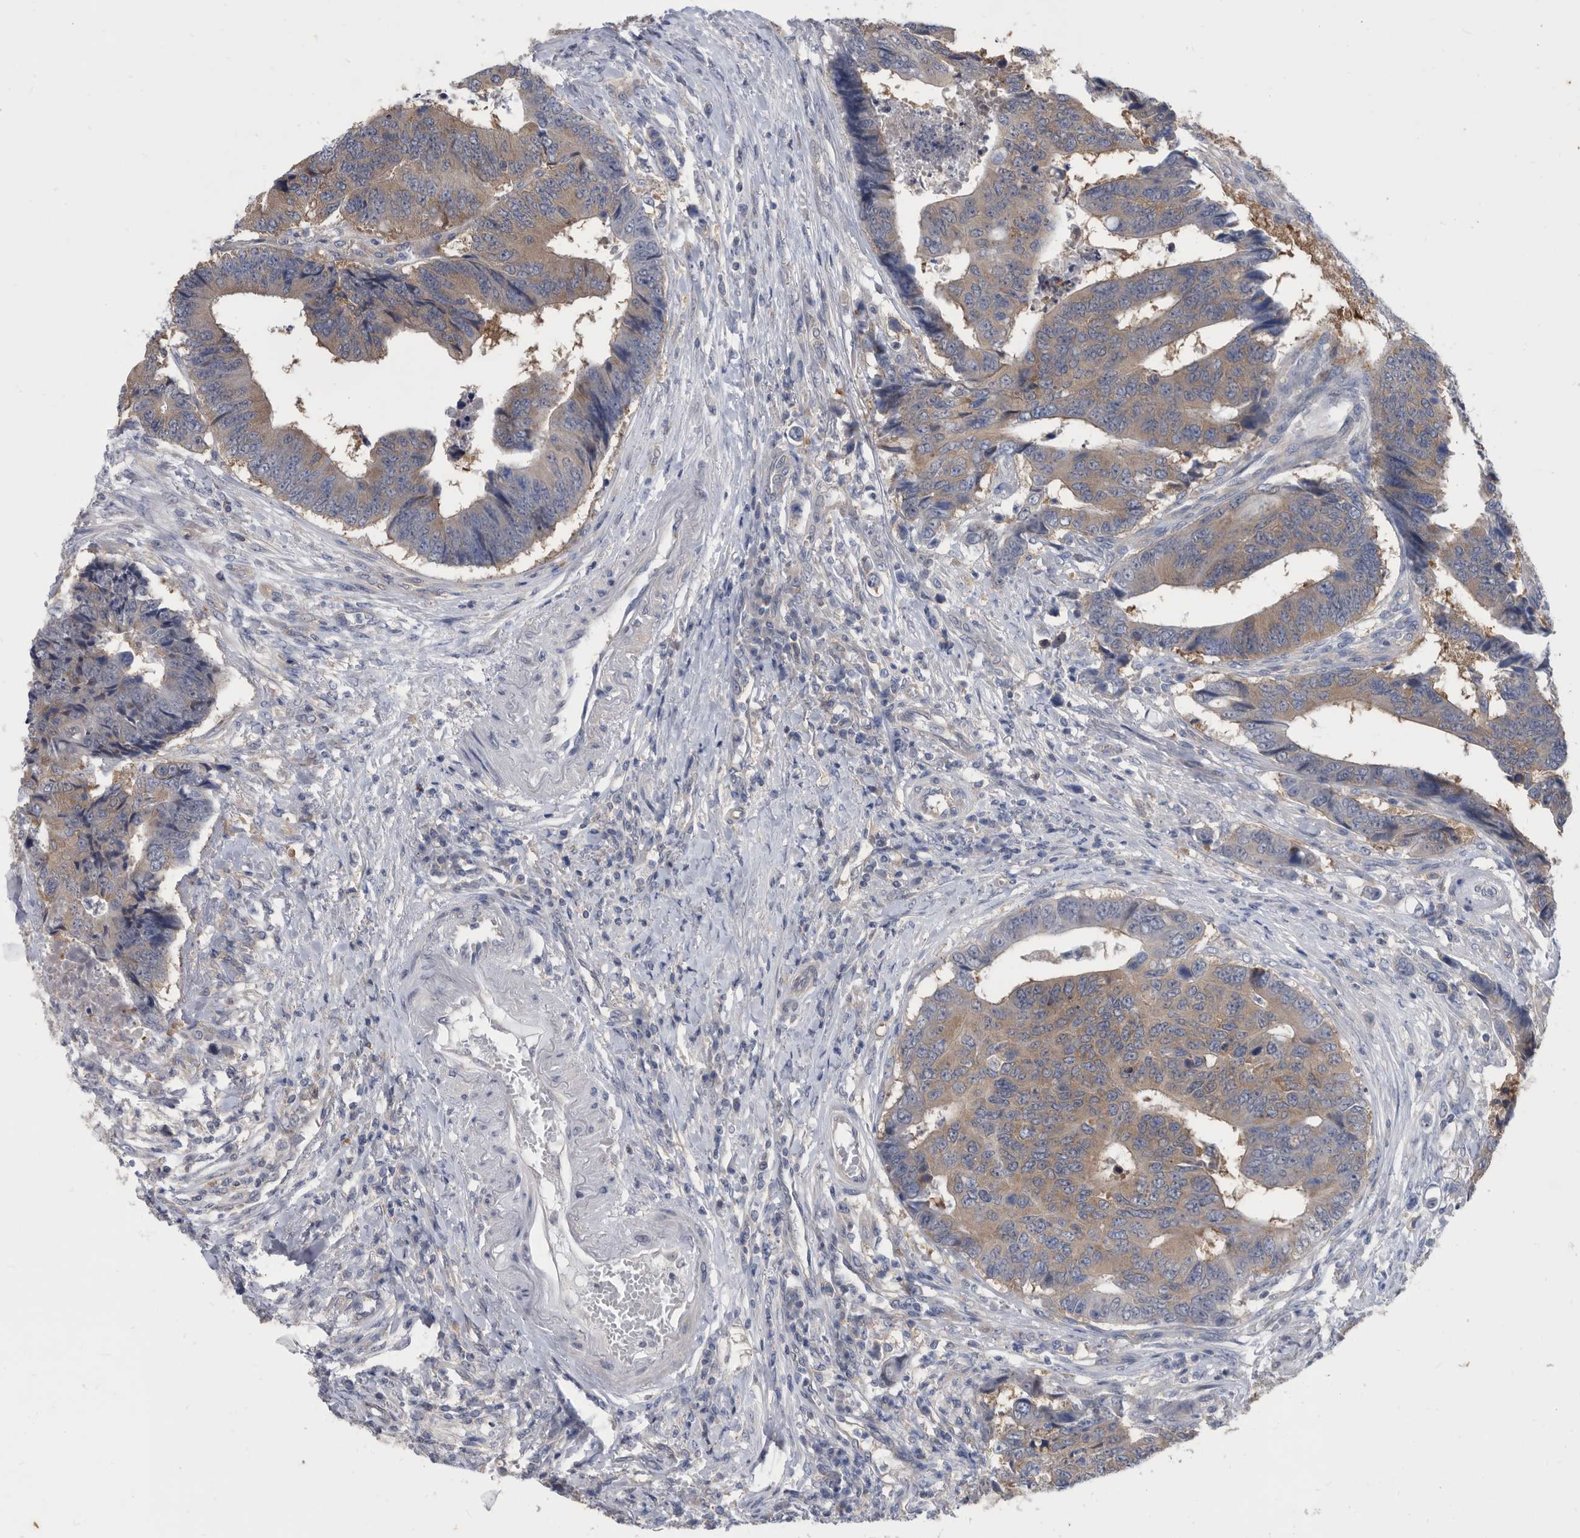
{"staining": {"intensity": "weak", "quantity": ">75%", "location": "cytoplasmic/membranous"}, "tissue": "colorectal cancer", "cell_type": "Tumor cells", "image_type": "cancer", "snomed": [{"axis": "morphology", "description": "Adenocarcinoma, NOS"}, {"axis": "topography", "description": "Rectum"}], "caption": "A photomicrograph of human colorectal cancer stained for a protein demonstrates weak cytoplasmic/membranous brown staining in tumor cells.", "gene": "CCT4", "patient": {"sex": "male", "age": 84}}